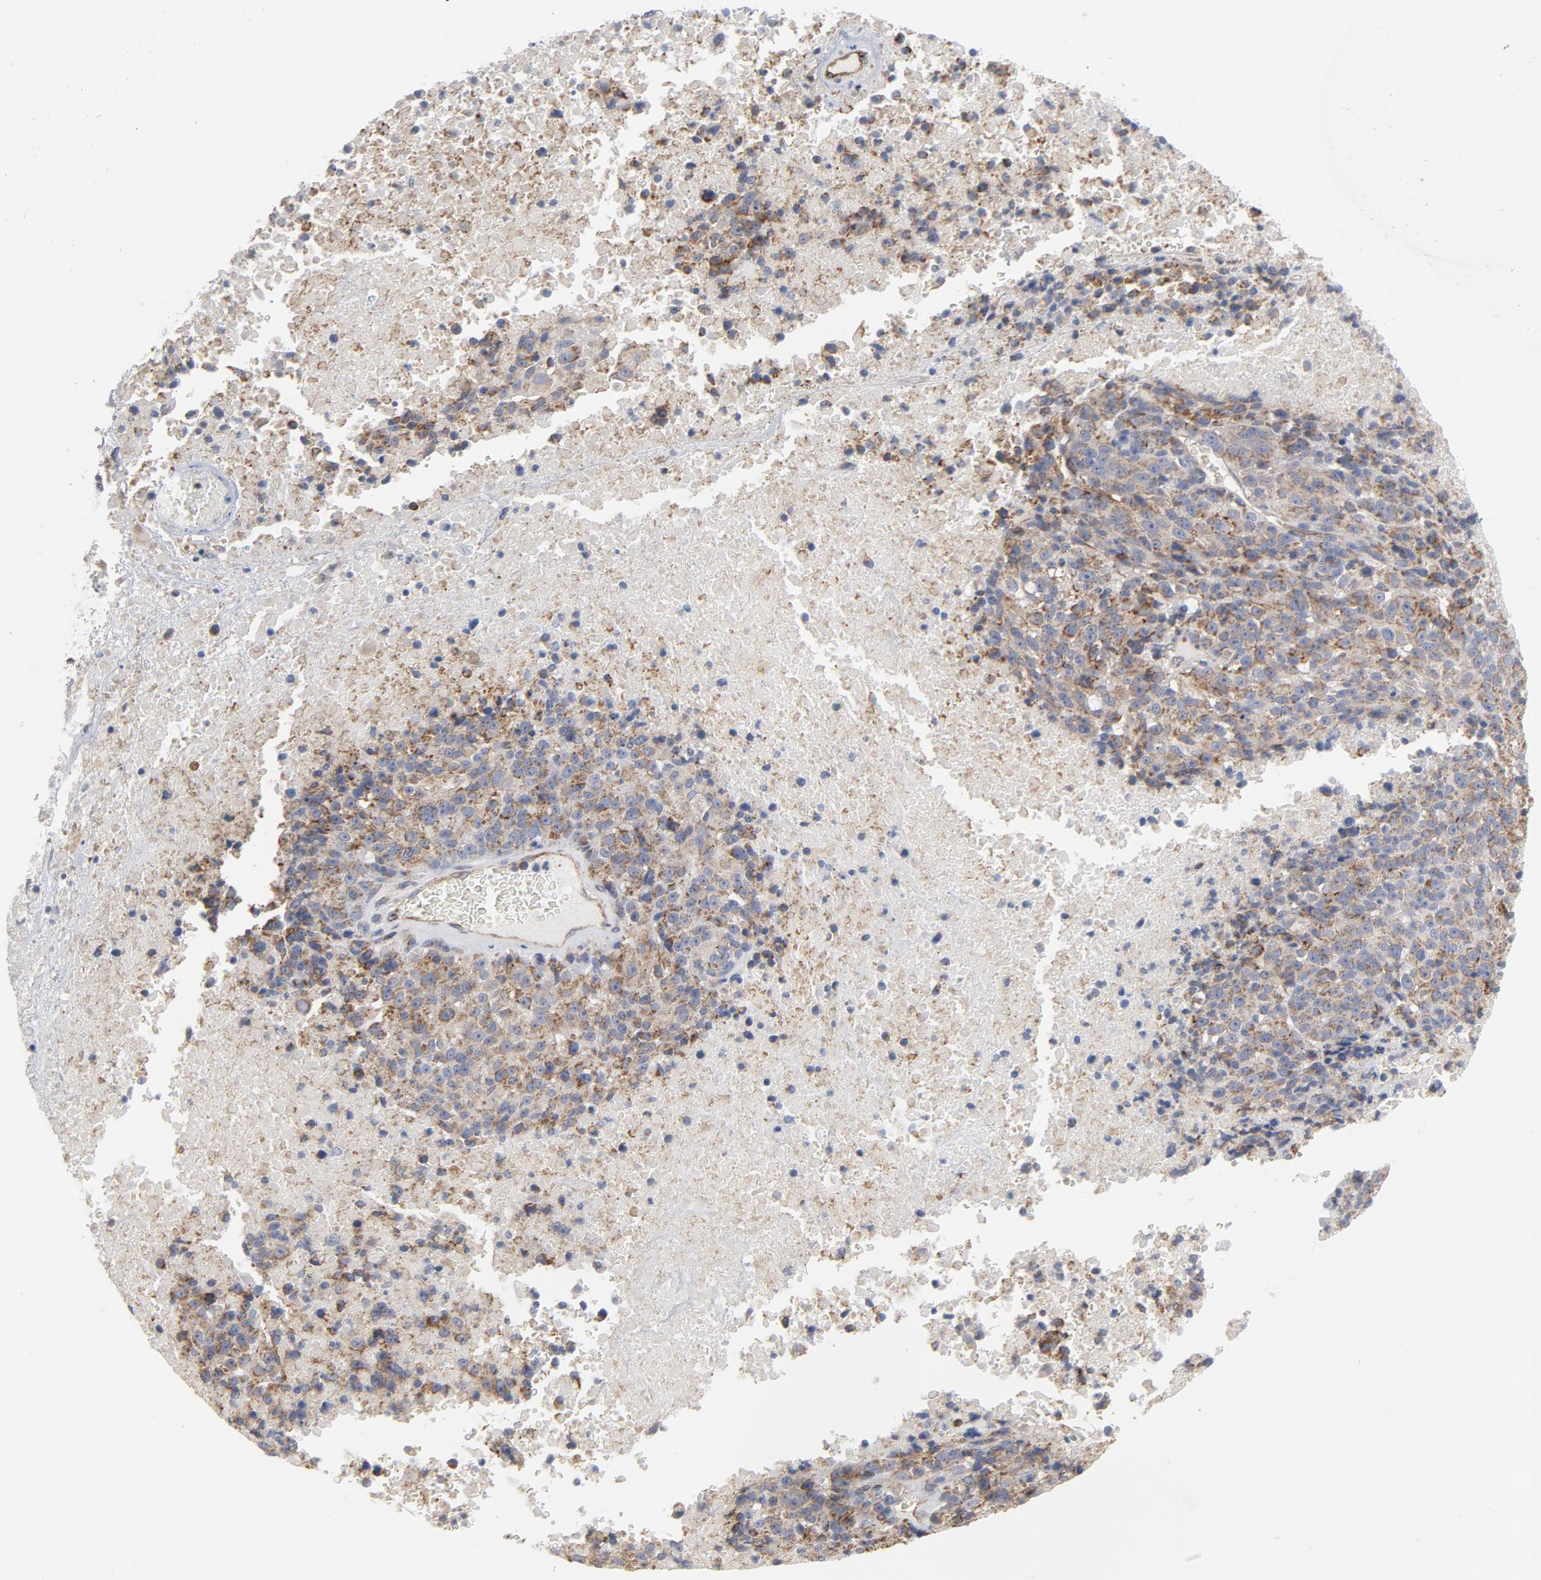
{"staining": {"intensity": "moderate", "quantity": ">75%", "location": "cytoplasmic/membranous"}, "tissue": "melanoma", "cell_type": "Tumor cells", "image_type": "cancer", "snomed": [{"axis": "morphology", "description": "Malignant melanoma, Metastatic site"}, {"axis": "topography", "description": "Cerebral cortex"}], "caption": "Immunohistochemical staining of human melanoma exhibits medium levels of moderate cytoplasmic/membranous positivity in approximately >75% of tumor cells.", "gene": "OXA1L", "patient": {"sex": "female", "age": 52}}